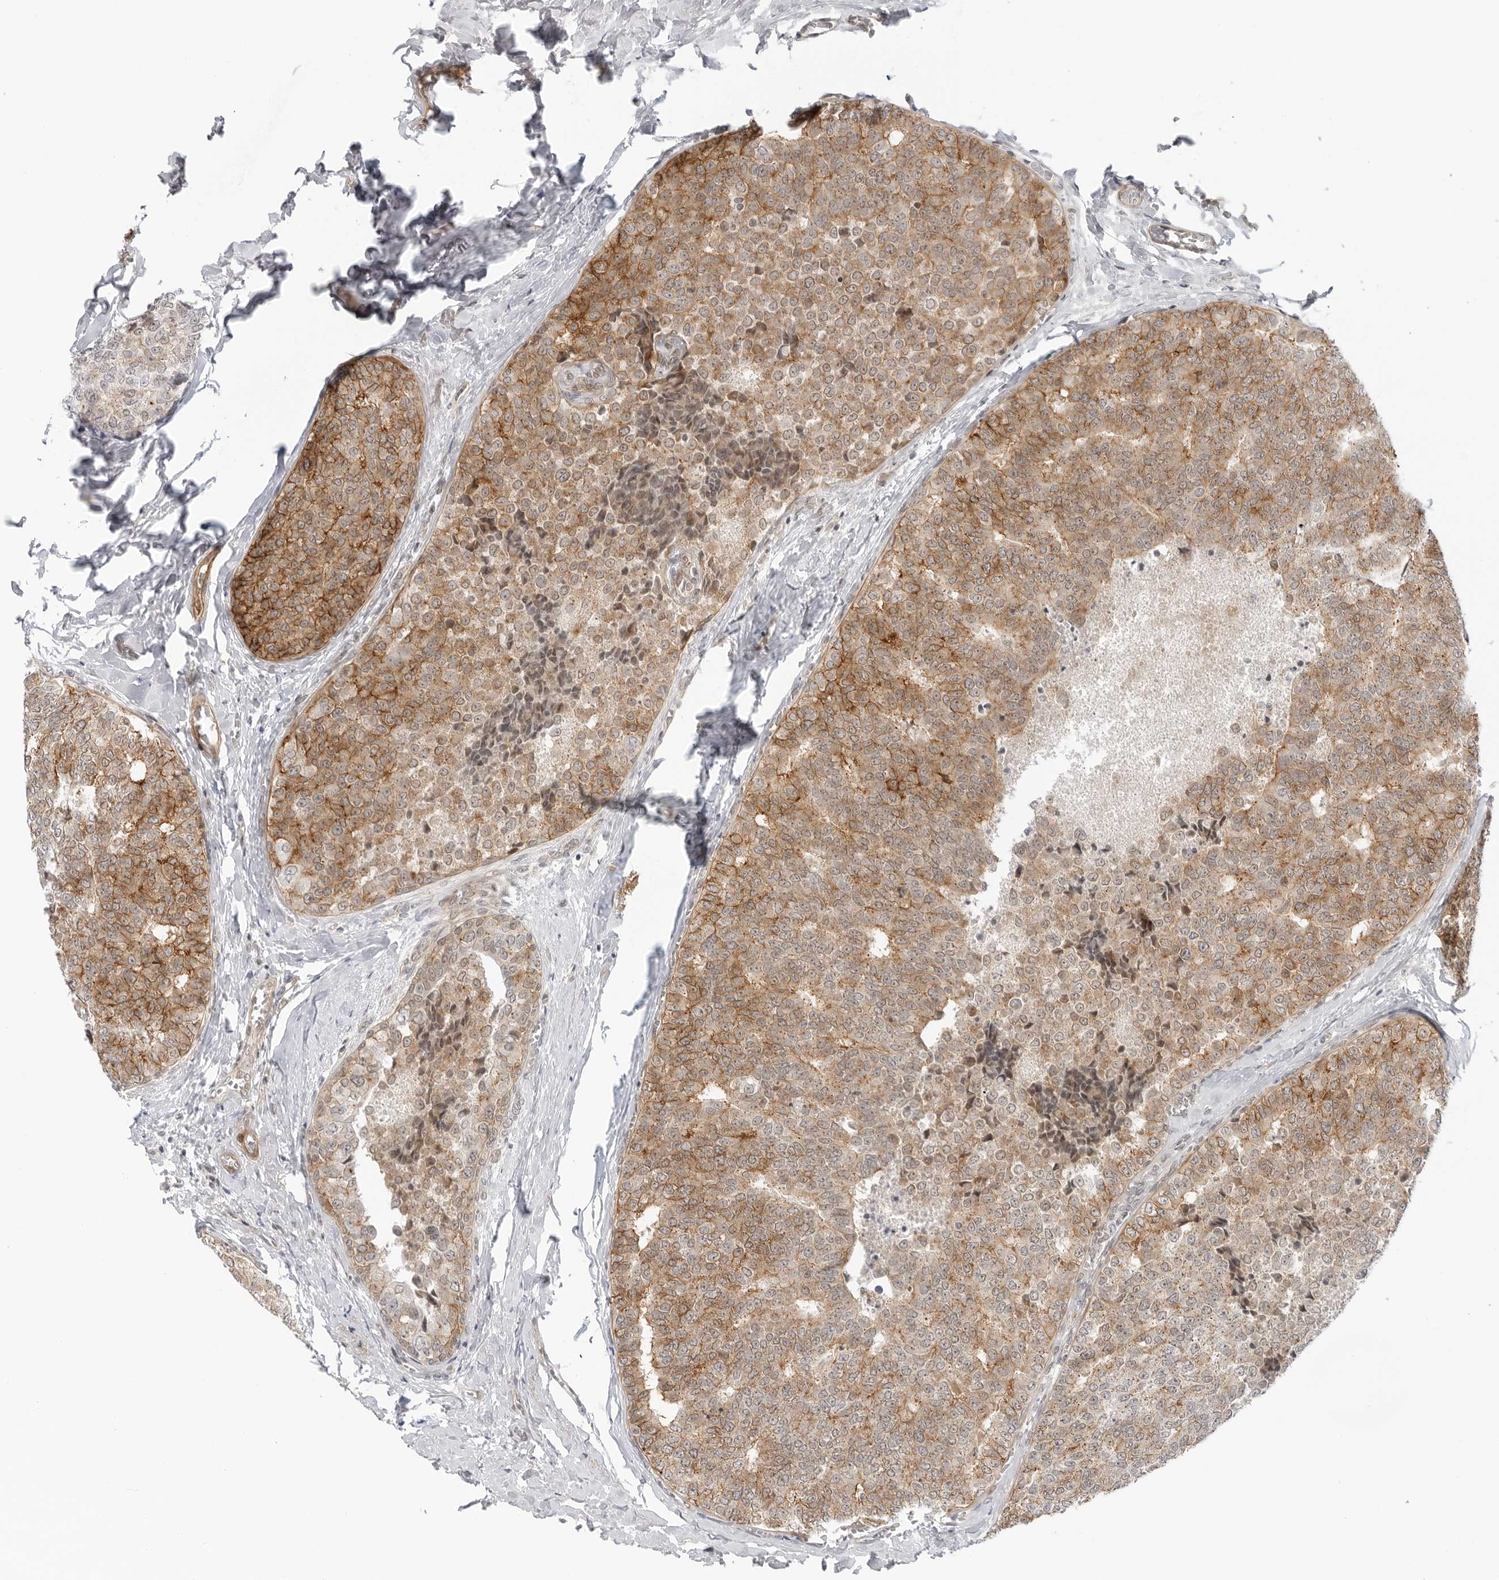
{"staining": {"intensity": "moderate", "quantity": ">75%", "location": "cytoplasmic/membranous"}, "tissue": "breast cancer", "cell_type": "Tumor cells", "image_type": "cancer", "snomed": [{"axis": "morphology", "description": "Normal tissue, NOS"}, {"axis": "morphology", "description": "Duct carcinoma"}, {"axis": "topography", "description": "Breast"}], "caption": "IHC image of neoplastic tissue: human breast cancer (intraductal carcinoma) stained using IHC demonstrates medium levels of moderate protein expression localized specifically in the cytoplasmic/membranous of tumor cells, appearing as a cytoplasmic/membranous brown color.", "gene": "SUGCT", "patient": {"sex": "female", "age": 43}}